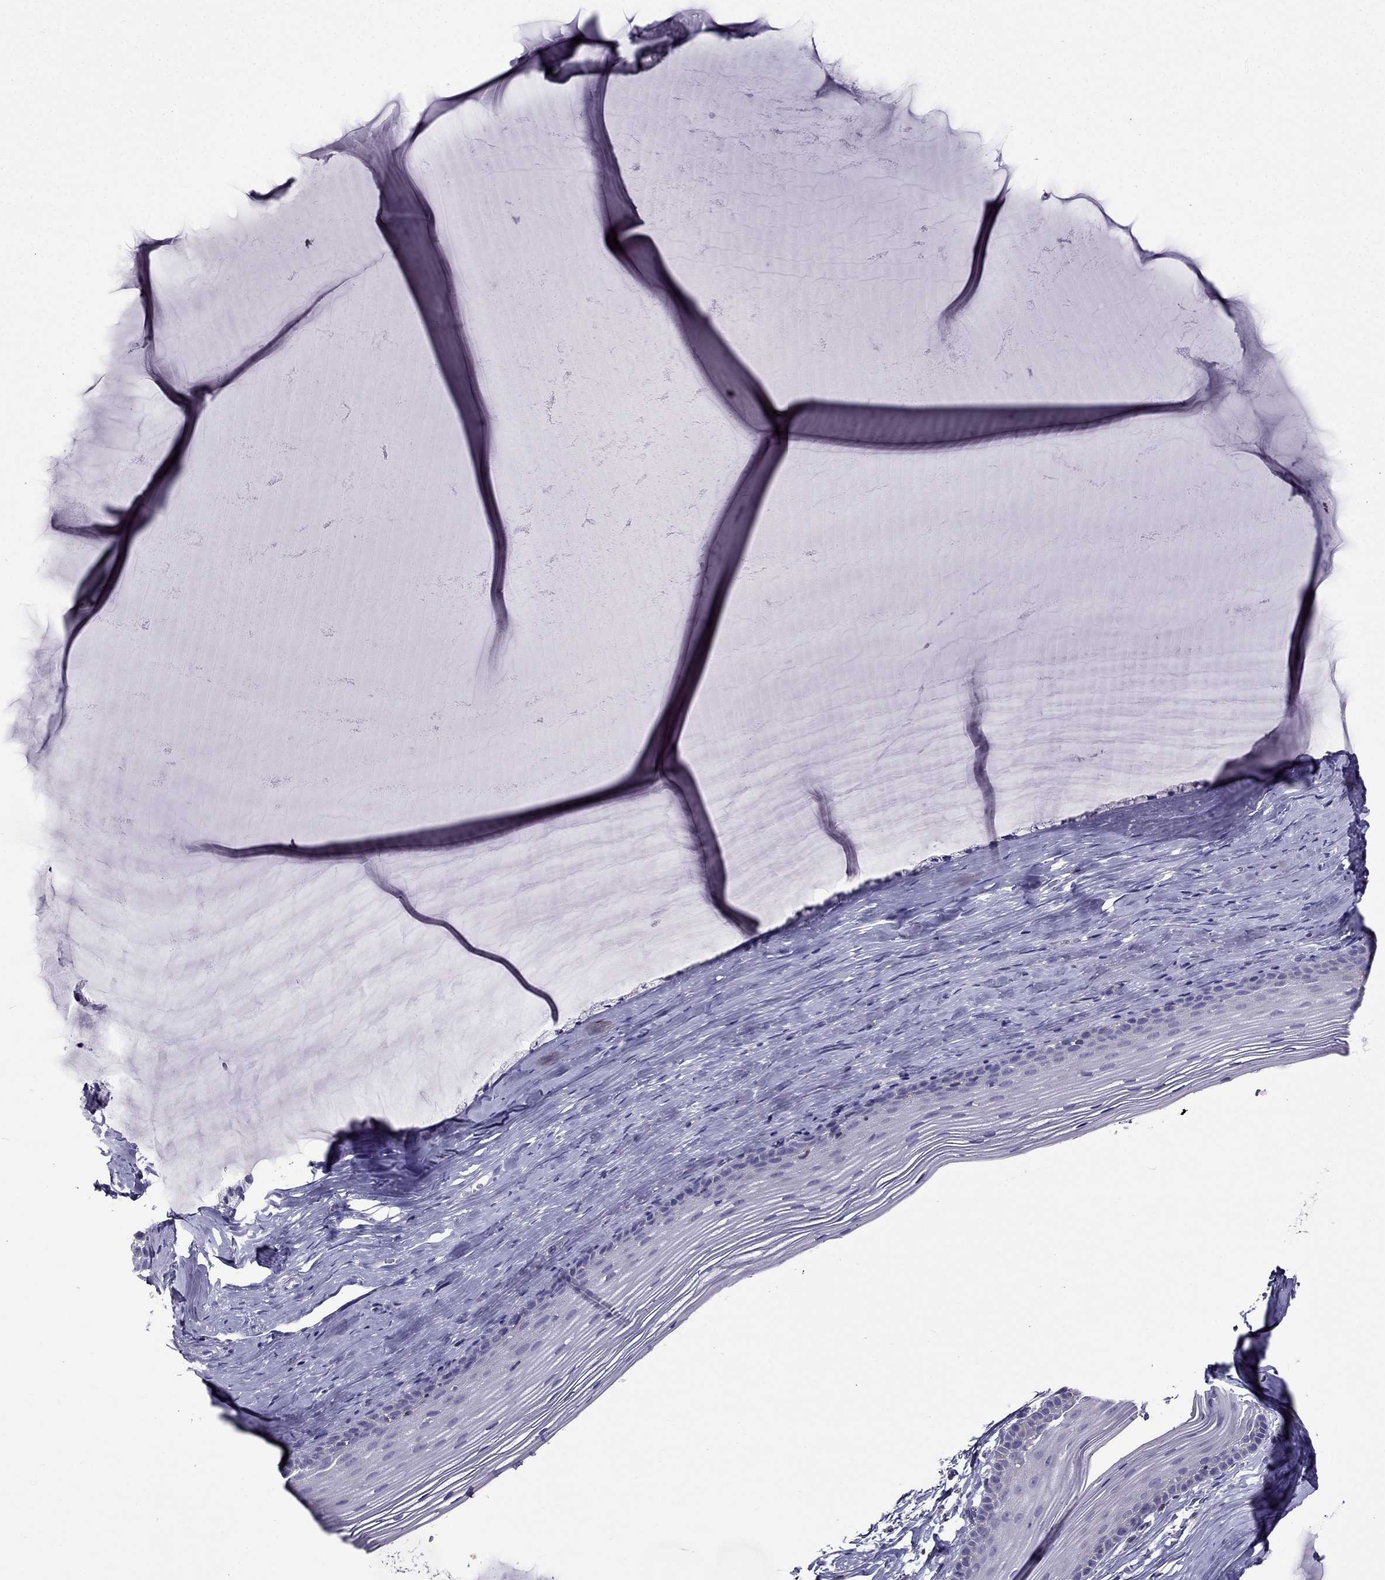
{"staining": {"intensity": "negative", "quantity": "none", "location": "none"}, "tissue": "cervix", "cell_type": "Glandular cells", "image_type": "normal", "snomed": [{"axis": "morphology", "description": "Normal tissue, NOS"}, {"axis": "topography", "description": "Cervix"}], "caption": "High magnification brightfield microscopy of benign cervix stained with DAB (brown) and counterstained with hematoxylin (blue): glandular cells show no significant staining.", "gene": "AAK1", "patient": {"sex": "female", "age": 40}}